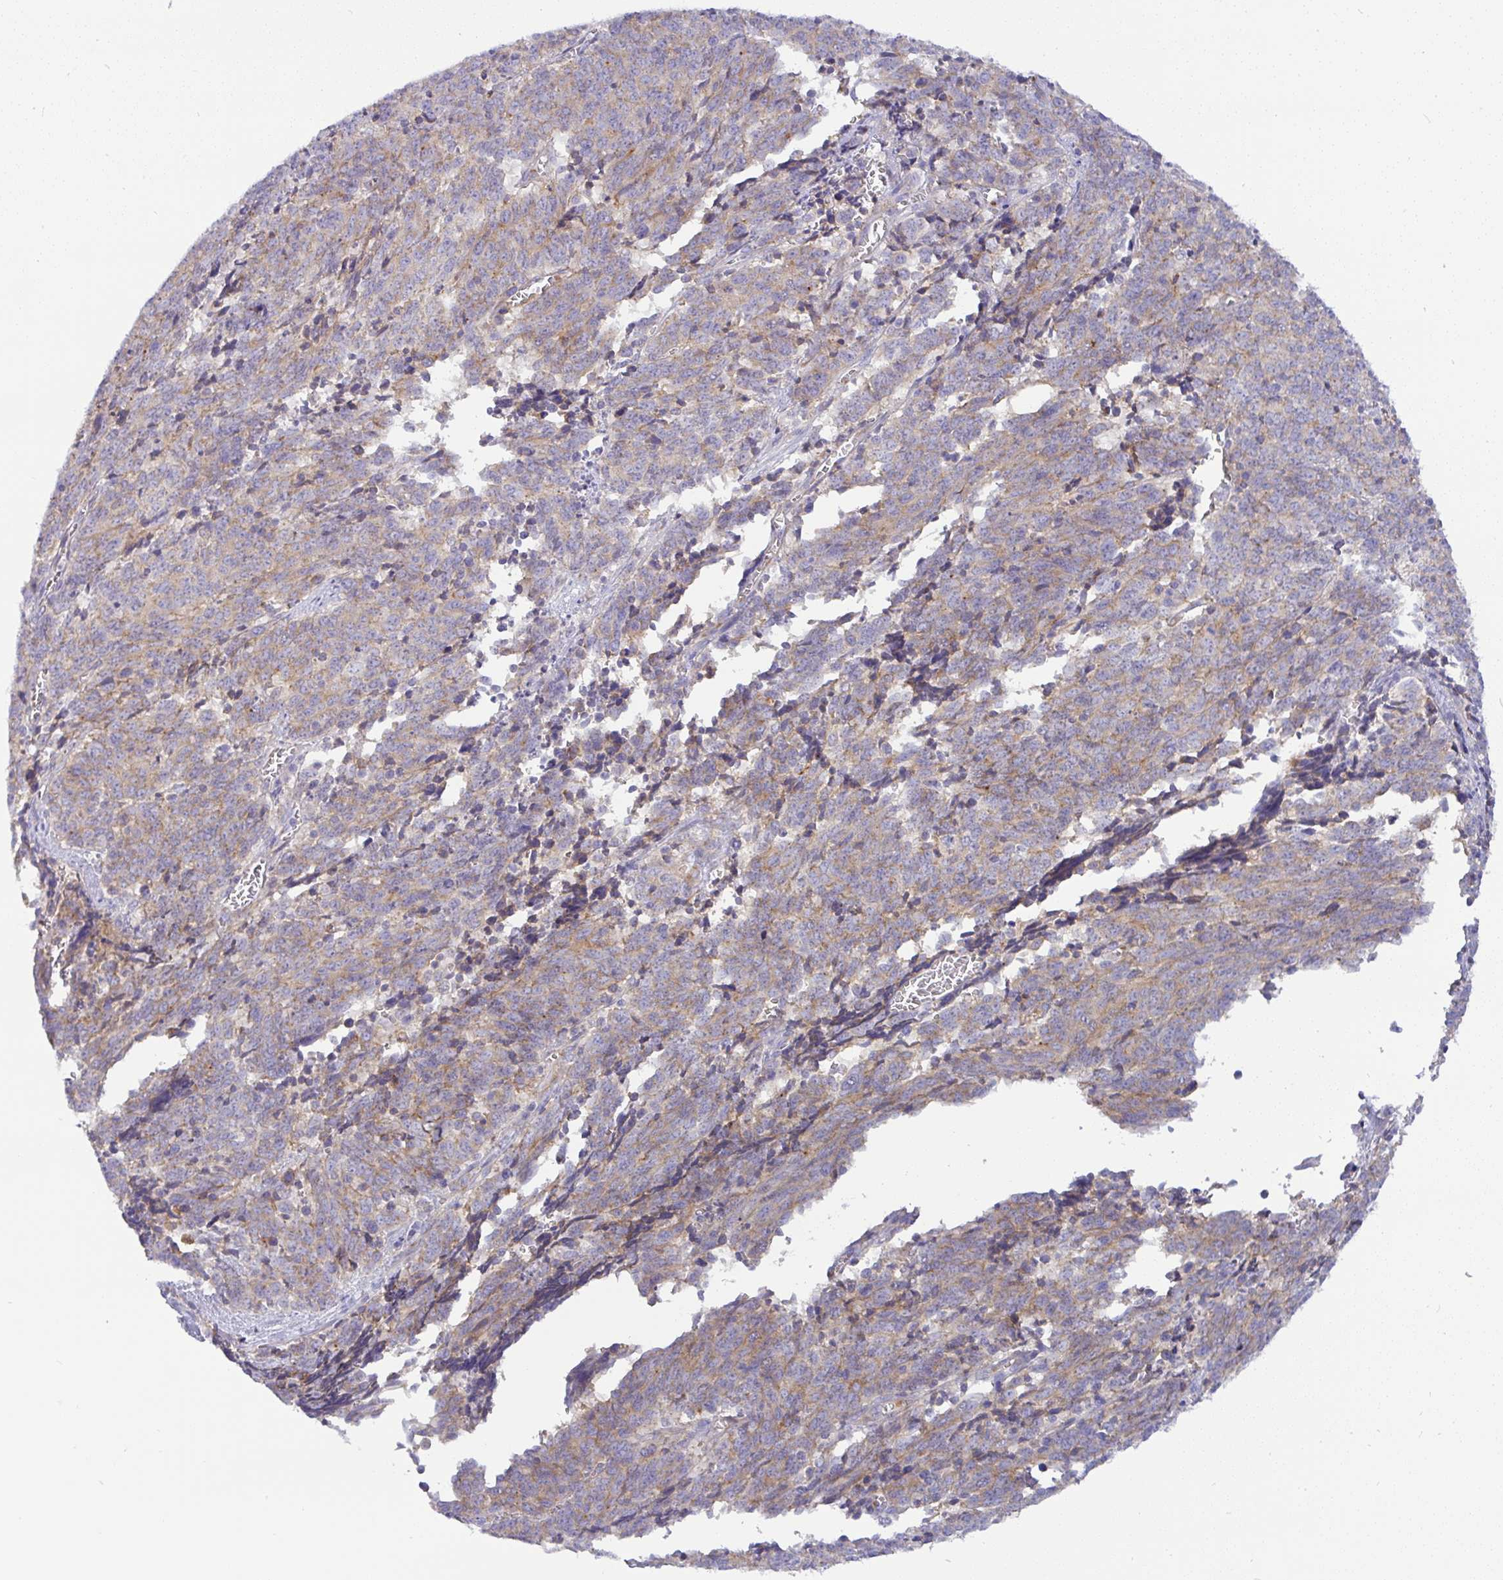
{"staining": {"intensity": "moderate", "quantity": ">75%", "location": "cytoplasmic/membranous"}, "tissue": "cervical cancer", "cell_type": "Tumor cells", "image_type": "cancer", "snomed": [{"axis": "morphology", "description": "Squamous cell carcinoma, NOS"}, {"axis": "topography", "description": "Cervix"}], "caption": "The histopathology image reveals a brown stain indicating the presence of a protein in the cytoplasmic/membranous of tumor cells in cervical squamous cell carcinoma.", "gene": "FAM177A1", "patient": {"sex": "female", "age": 29}}